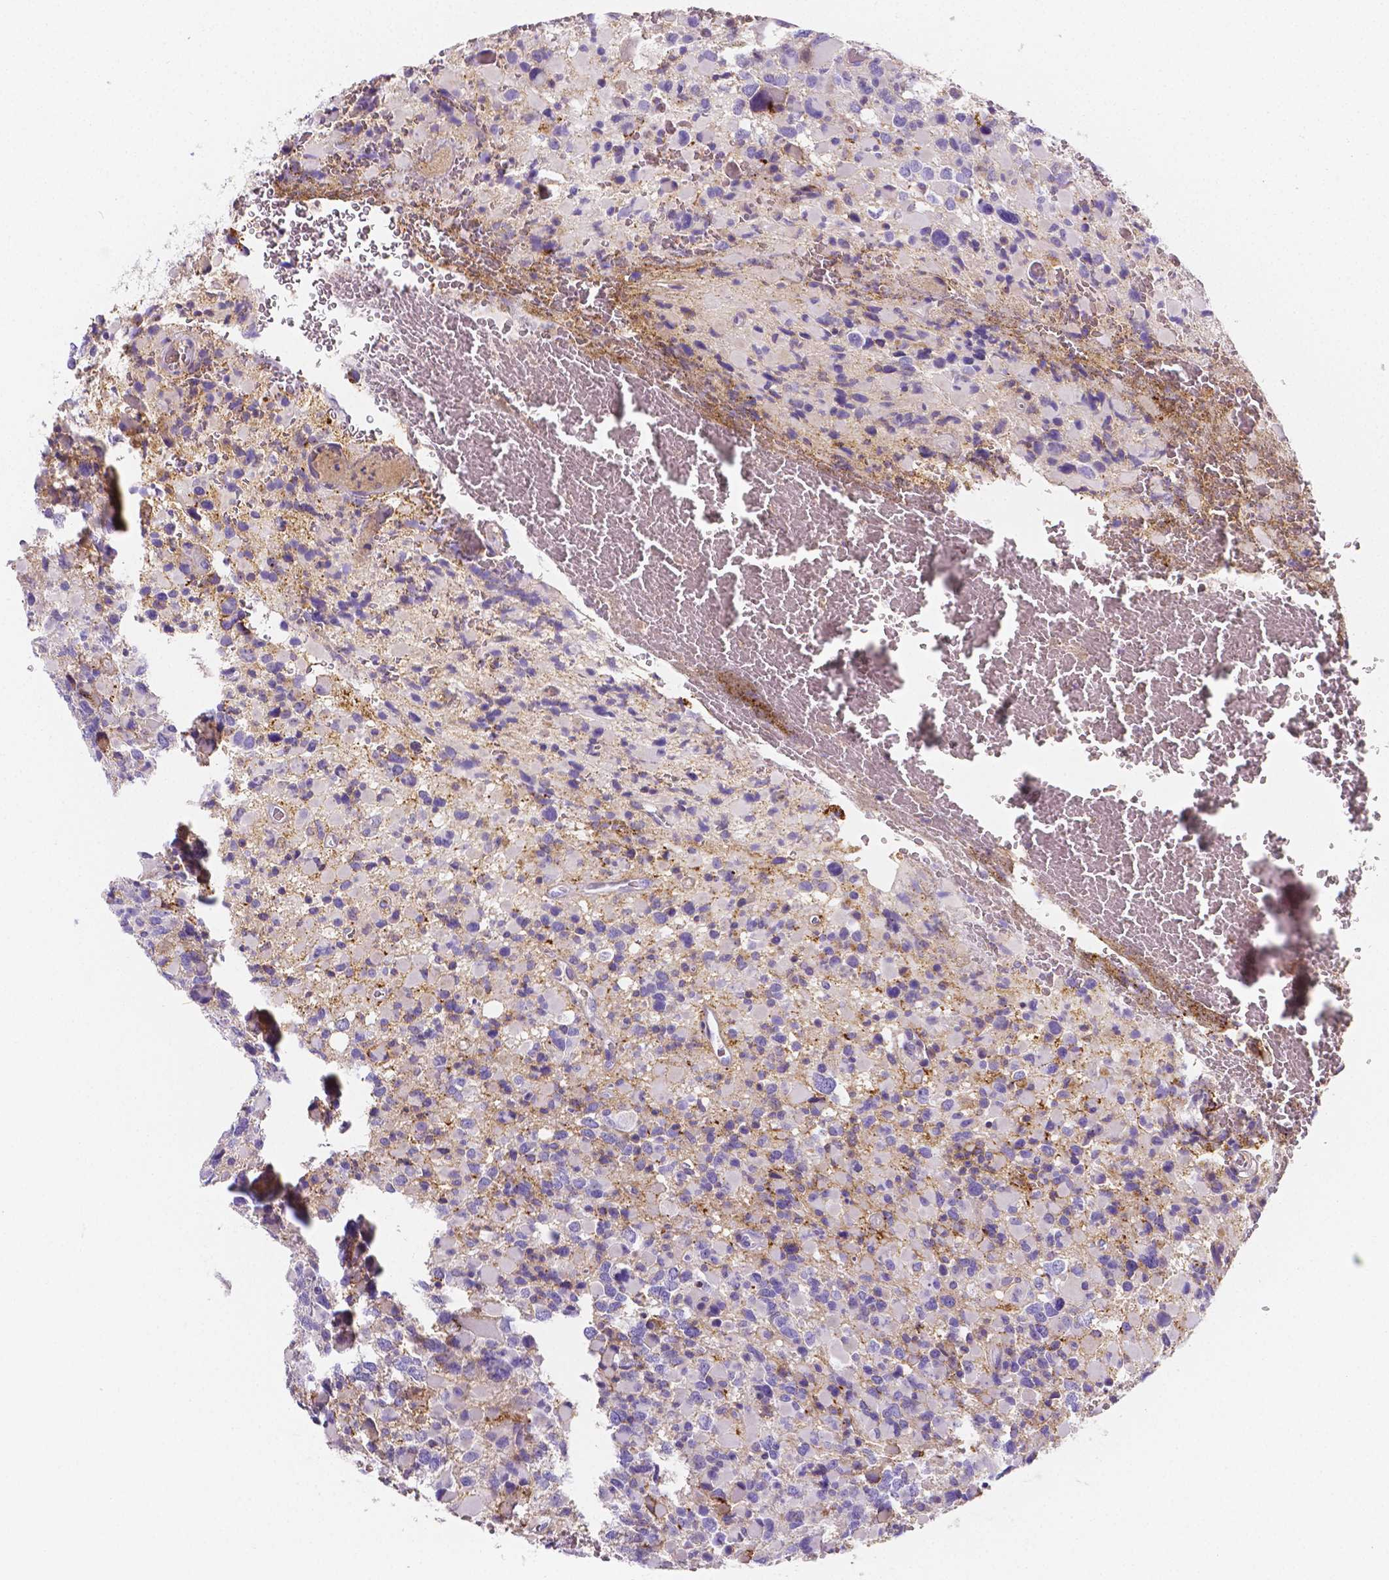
{"staining": {"intensity": "negative", "quantity": "none", "location": "none"}, "tissue": "glioma", "cell_type": "Tumor cells", "image_type": "cancer", "snomed": [{"axis": "morphology", "description": "Glioma, malignant, High grade"}, {"axis": "topography", "description": "Brain"}], "caption": "The micrograph demonstrates no significant expression in tumor cells of glioma. (DAB immunohistochemistry, high magnification).", "gene": "GABRD", "patient": {"sex": "female", "age": 40}}